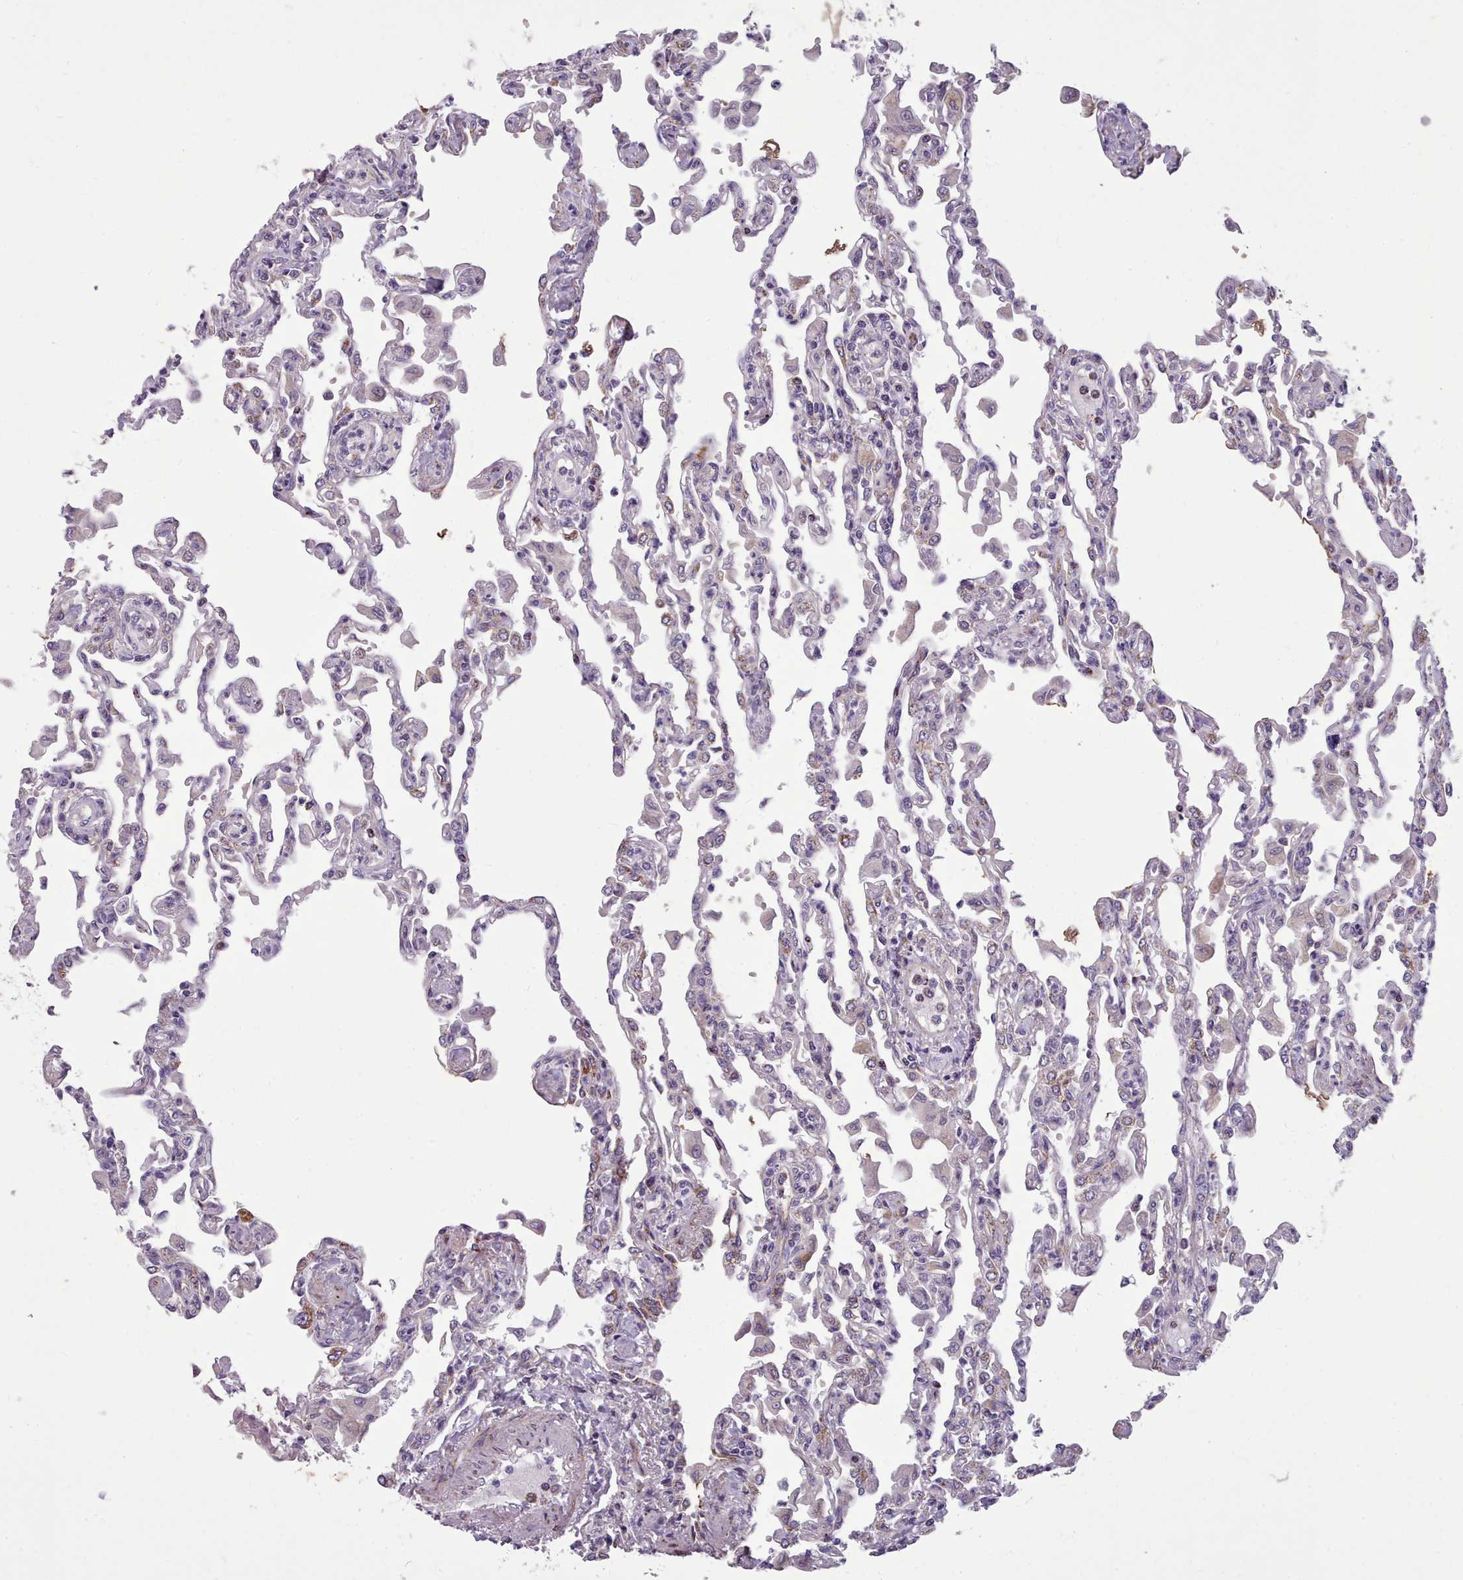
{"staining": {"intensity": "negative", "quantity": "none", "location": "none"}, "tissue": "lung", "cell_type": "Alveolar cells", "image_type": "normal", "snomed": [{"axis": "morphology", "description": "Normal tissue, NOS"}, {"axis": "topography", "description": "Bronchus"}, {"axis": "topography", "description": "Lung"}], "caption": "IHC photomicrograph of benign lung: human lung stained with DAB (3,3'-diaminobenzidine) demonstrates no significant protein expression in alveolar cells. (DAB immunohistochemistry, high magnification).", "gene": "FKBP10", "patient": {"sex": "female", "age": 49}}